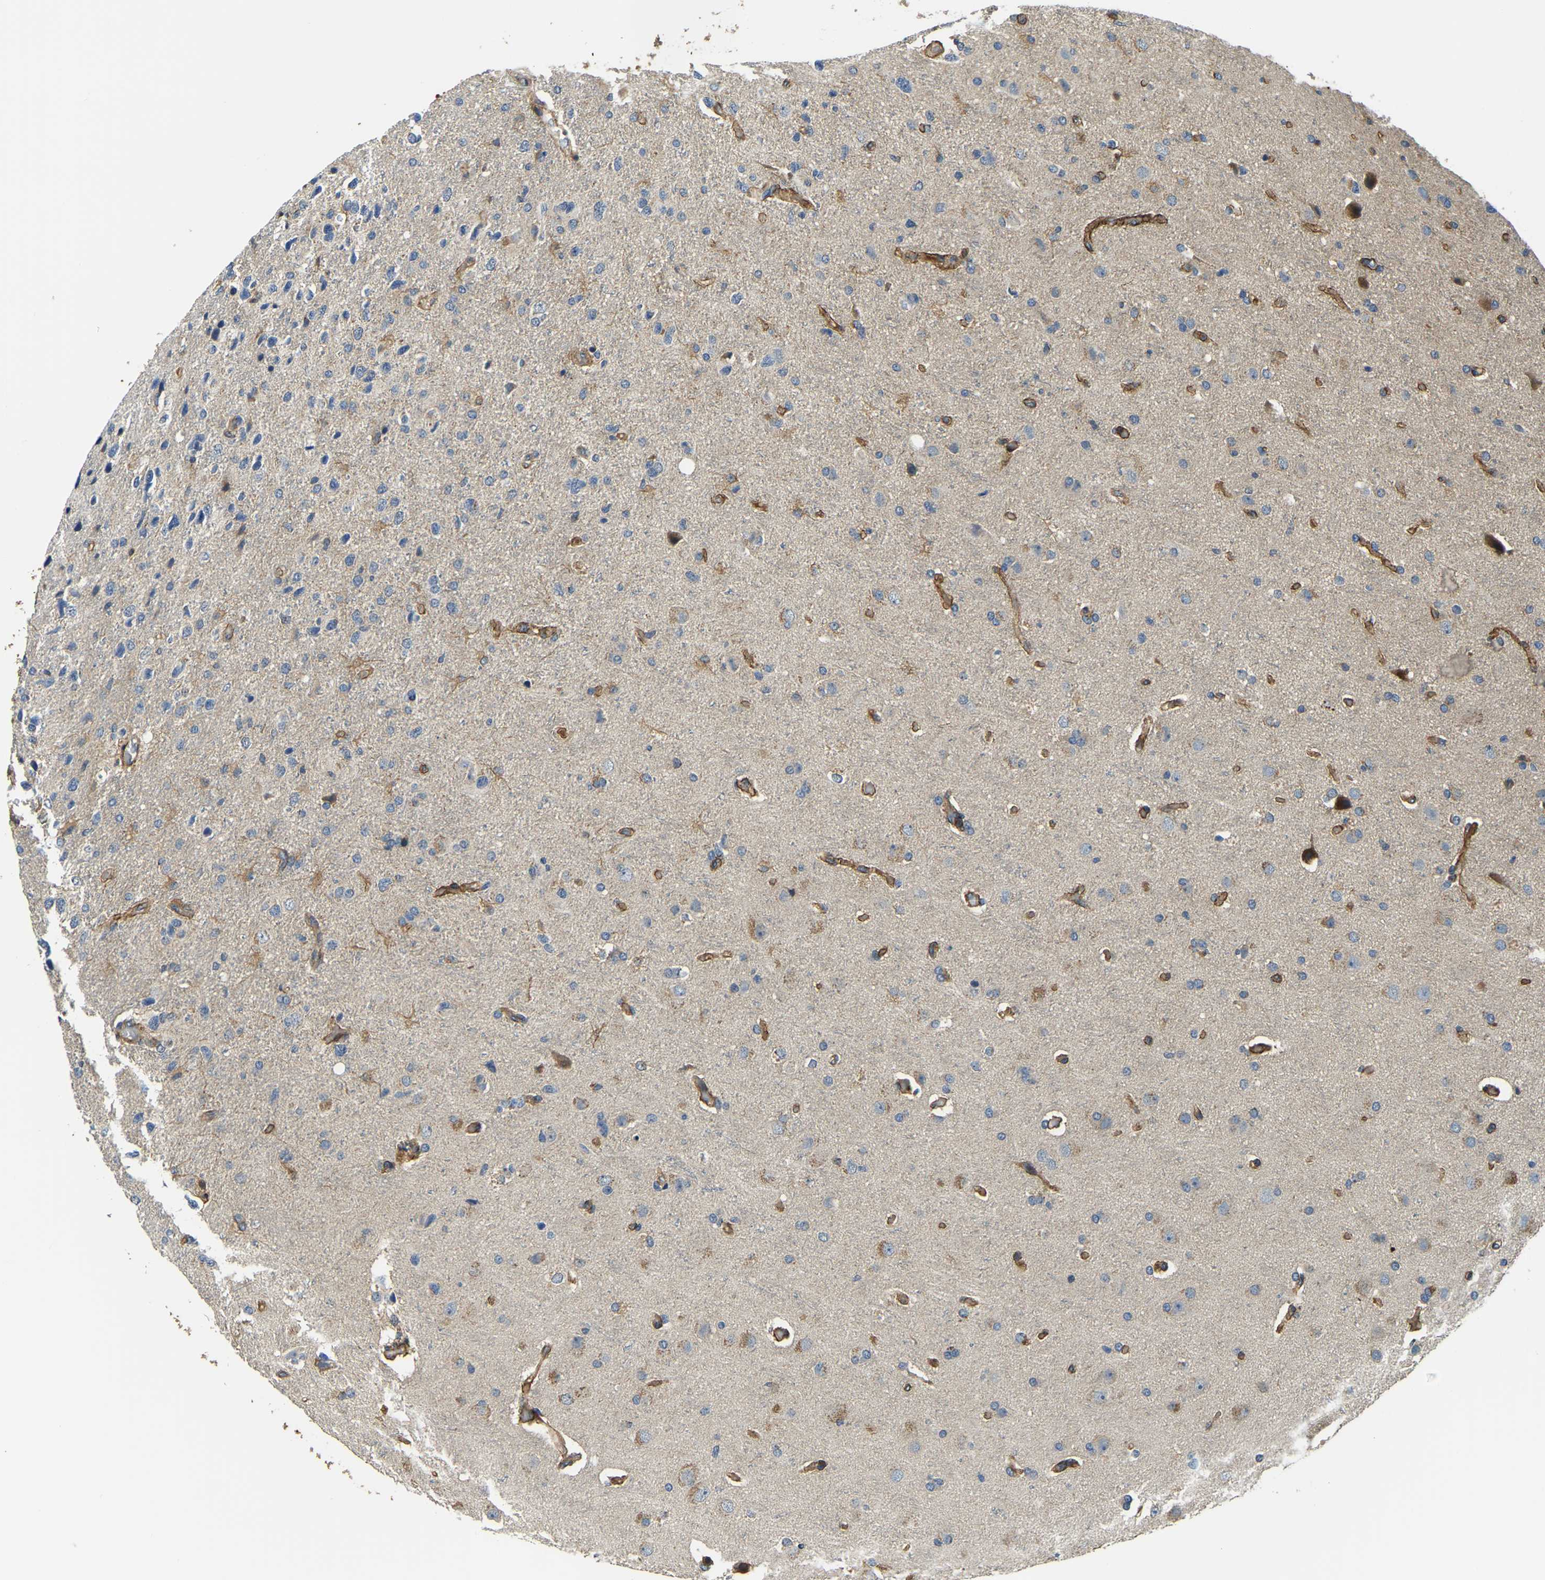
{"staining": {"intensity": "moderate", "quantity": "<25%", "location": "cytoplasmic/membranous"}, "tissue": "glioma", "cell_type": "Tumor cells", "image_type": "cancer", "snomed": [{"axis": "morphology", "description": "Glioma, malignant, High grade"}, {"axis": "topography", "description": "Brain"}], "caption": "An image showing moderate cytoplasmic/membranous staining in approximately <25% of tumor cells in glioma, as visualized by brown immunohistochemical staining.", "gene": "RNF39", "patient": {"sex": "female", "age": 58}}